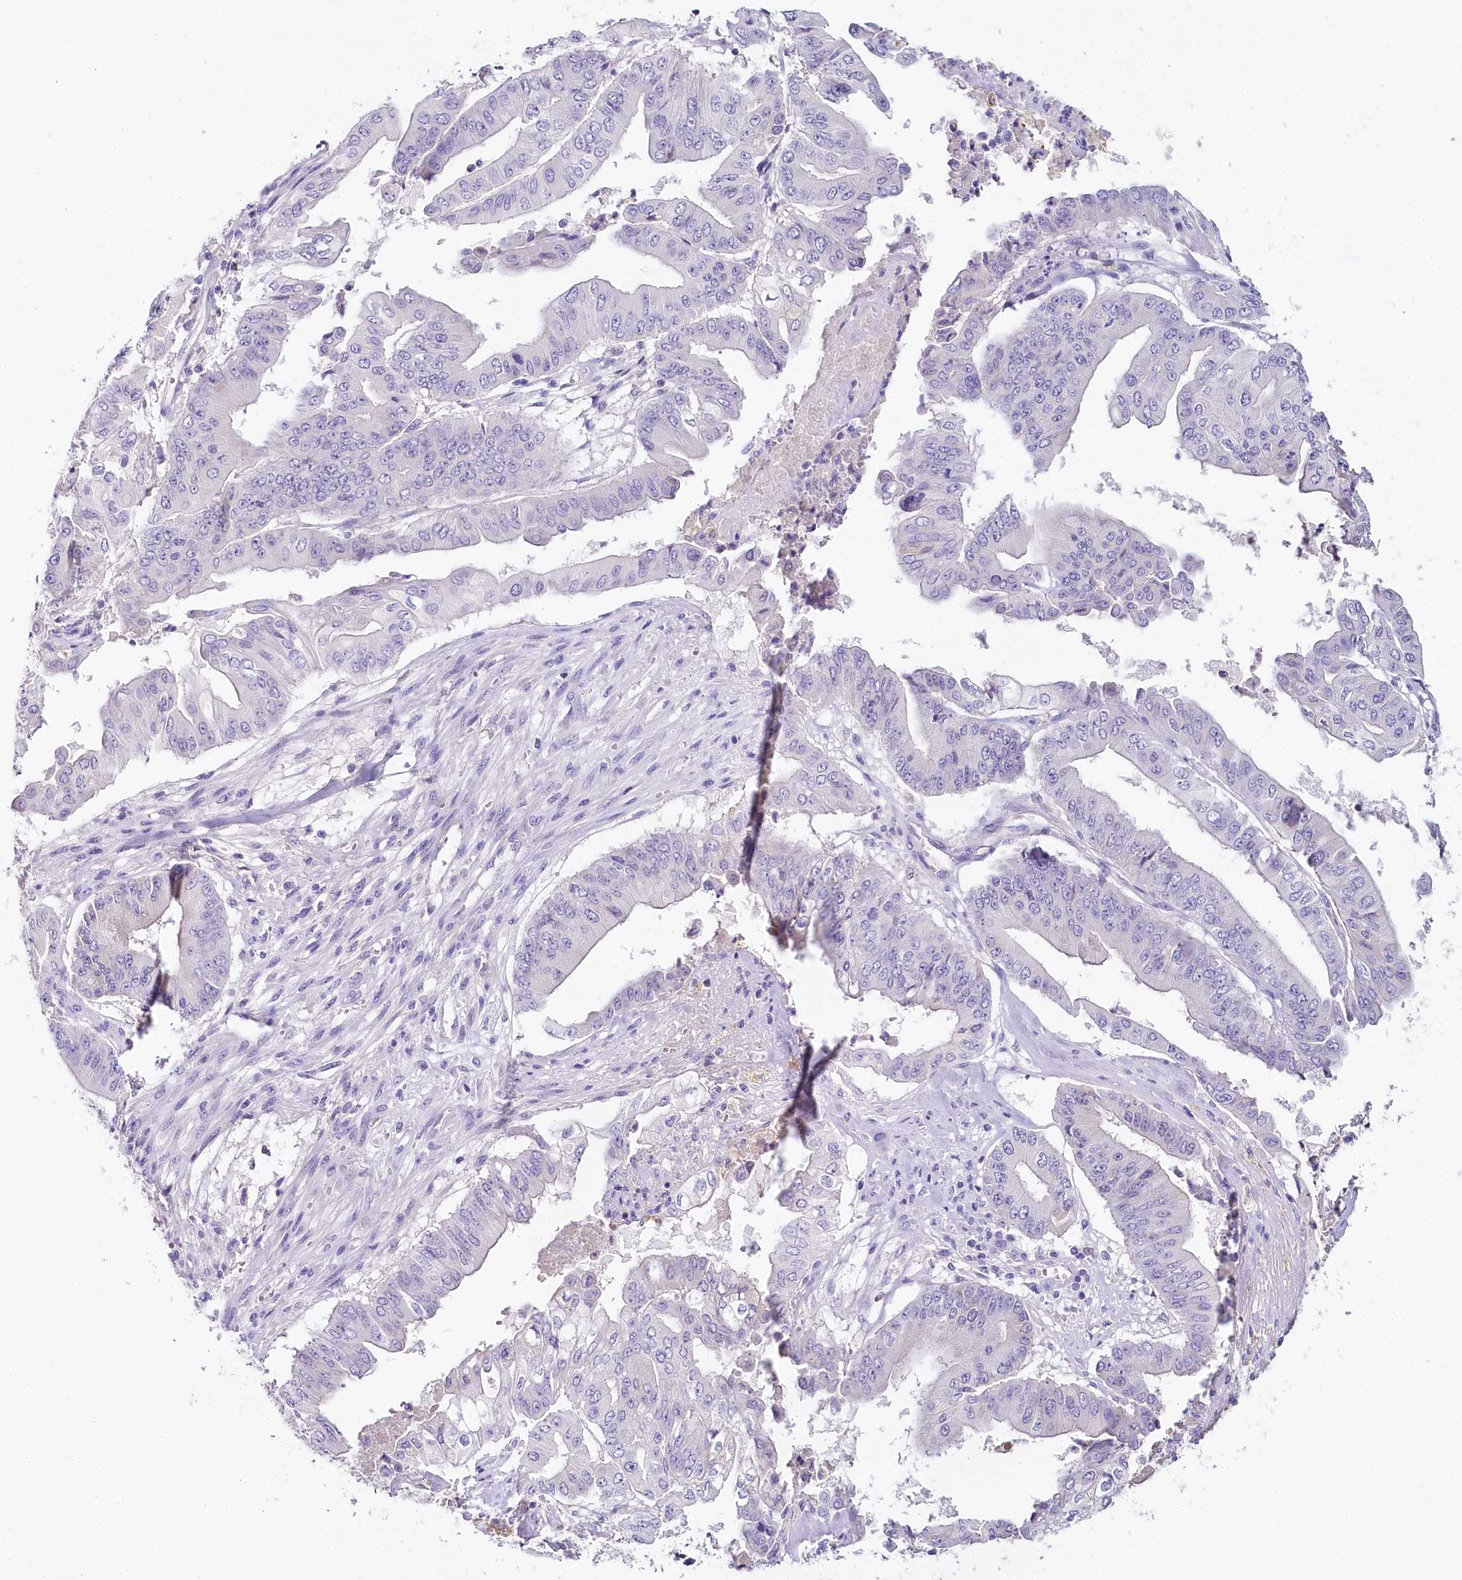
{"staining": {"intensity": "negative", "quantity": "none", "location": "none"}, "tissue": "pancreatic cancer", "cell_type": "Tumor cells", "image_type": "cancer", "snomed": [{"axis": "morphology", "description": "Adenocarcinoma, NOS"}, {"axis": "topography", "description": "Pancreas"}], "caption": "An image of pancreatic adenocarcinoma stained for a protein reveals no brown staining in tumor cells.", "gene": "HPD", "patient": {"sex": "female", "age": 77}}